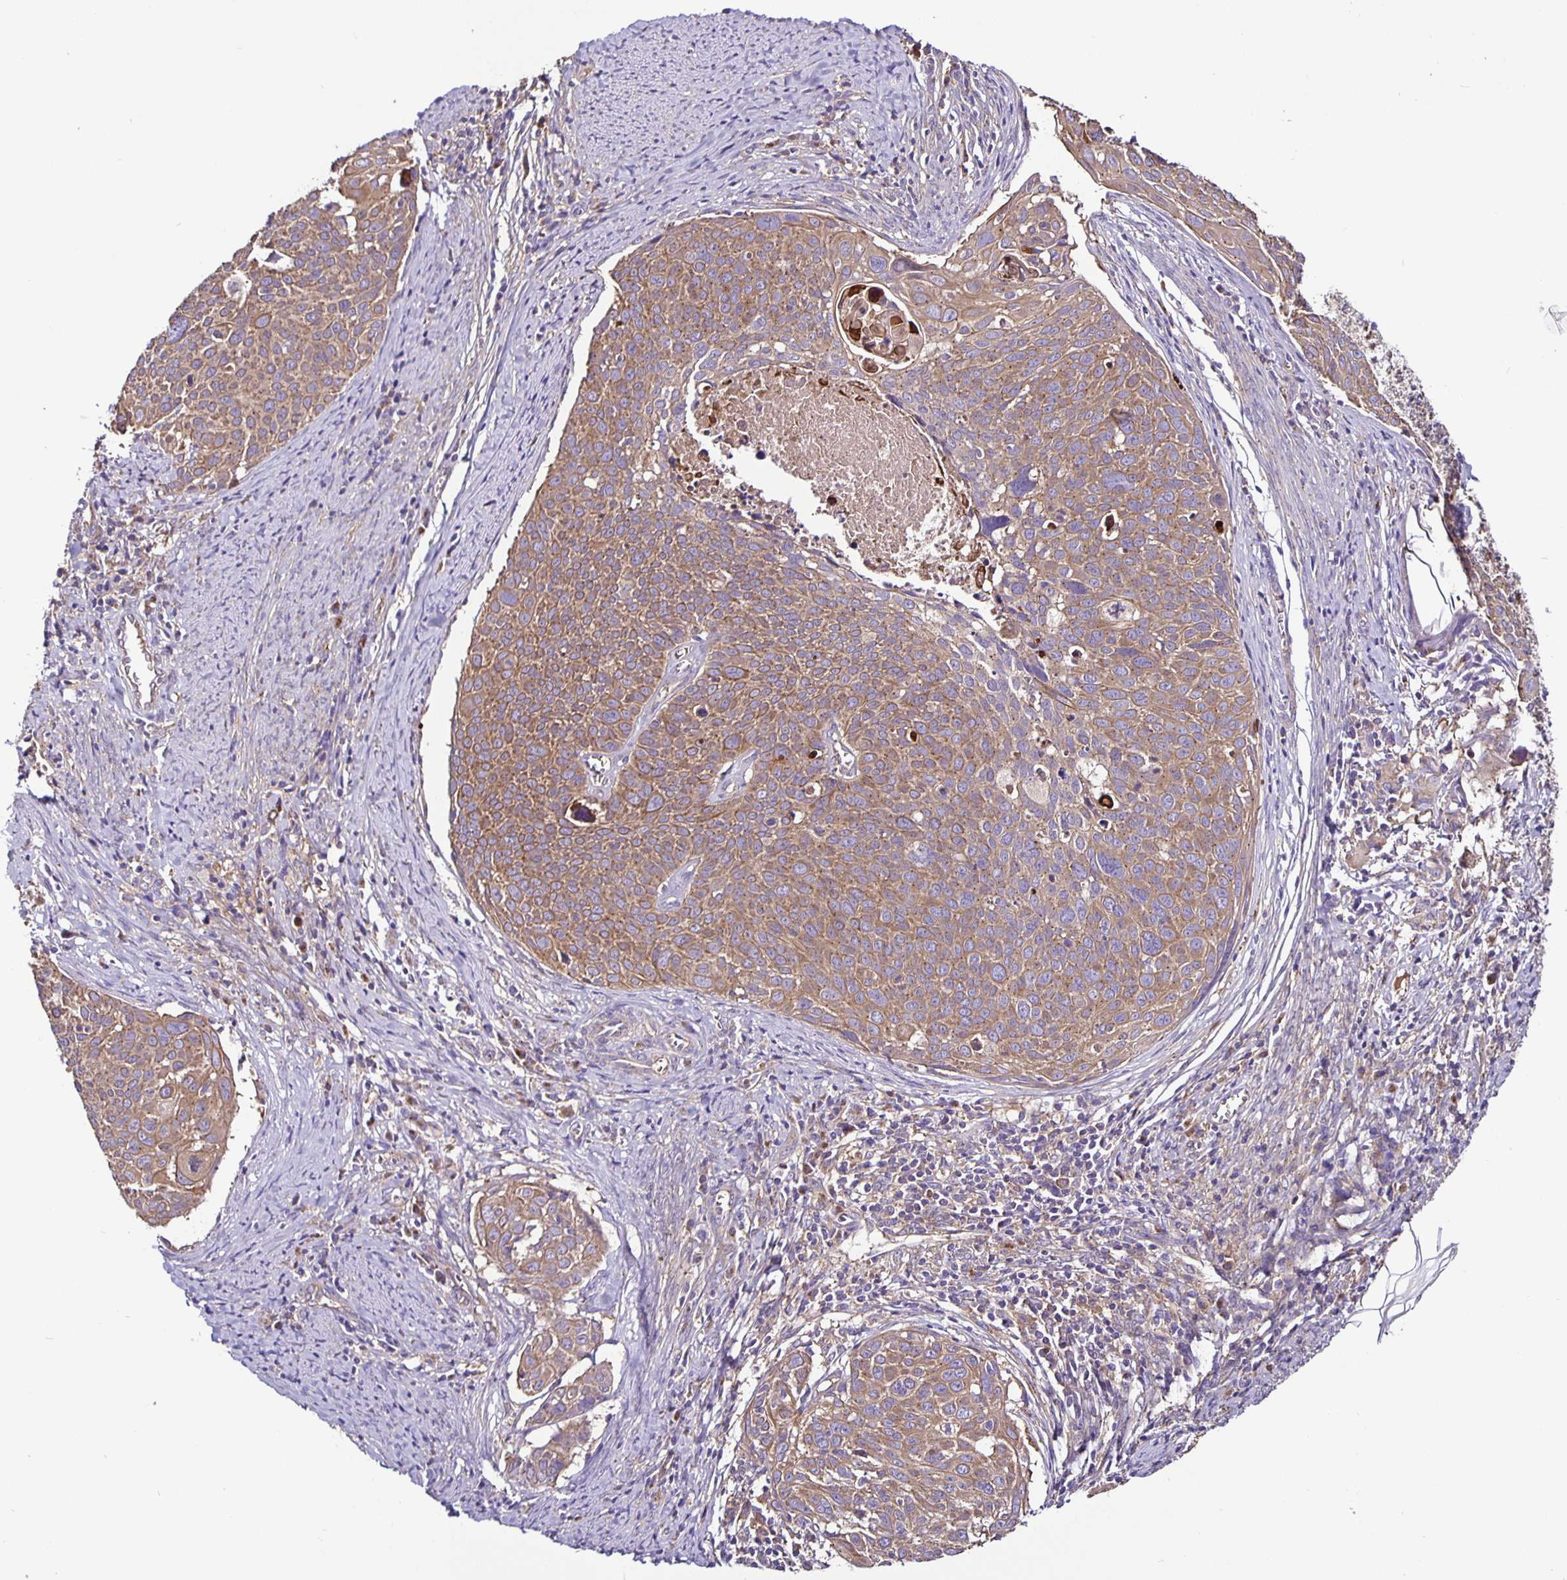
{"staining": {"intensity": "moderate", "quantity": ">75%", "location": "cytoplasmic/membranous"}, "tissue": "cervical cancer", "cell_type": "Tumor cells", "image_type": "cancer", "snomed": [{"axis": "morphology", "description": "Squamous cell carcinoma, NOS"}, {"axis": "topography", "description": "Cervix"}], "caption": "Protein expression by immunohistochemistry reveals moderate cytoplasmic/membranous staining in about >75% of tumor cells in cervical cancer.", "gene": "SNX5", "patient": {"sex": "female", "age": 39}}